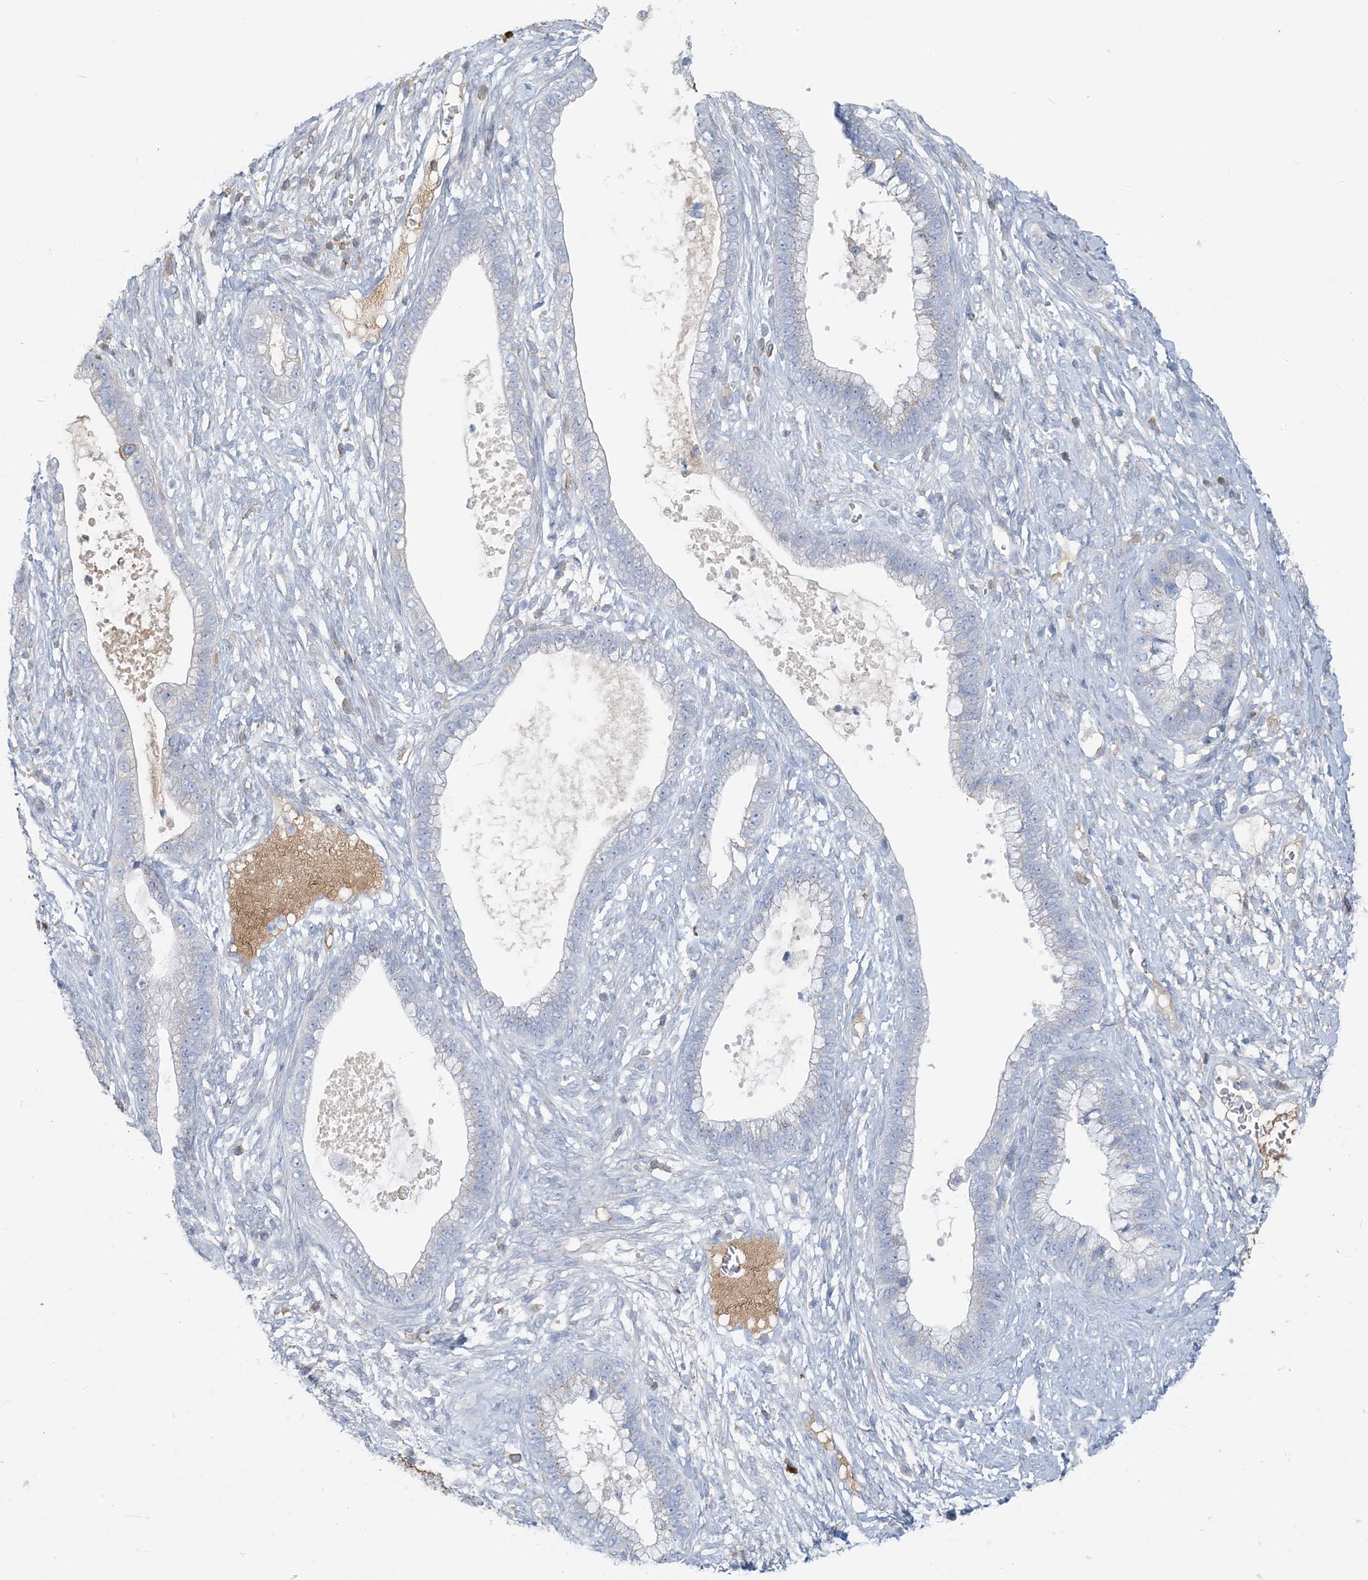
{"staining": {"intensity": "negative", "quantity": "none", "location": "none"}, "tissue": "cervical cancer", "cell_type": "Tumor cells", "image_type": "cancer", "snomed": [{"axis": "morphology", "description": "Adenocarcinoma, NOS"}, {"axis": "topography", "description": "Cervix"}], "caption": "Micrograph shows no protein positivity in tumor cells of cervical cancer tissue. The staining is performed using DAB (3,3'-diaminobenzidine) brown chromogen with nuclei counter-stained in using hematoxylin.", "gene": "SCML1", "patient": {"sex": "female", "age": 44}}